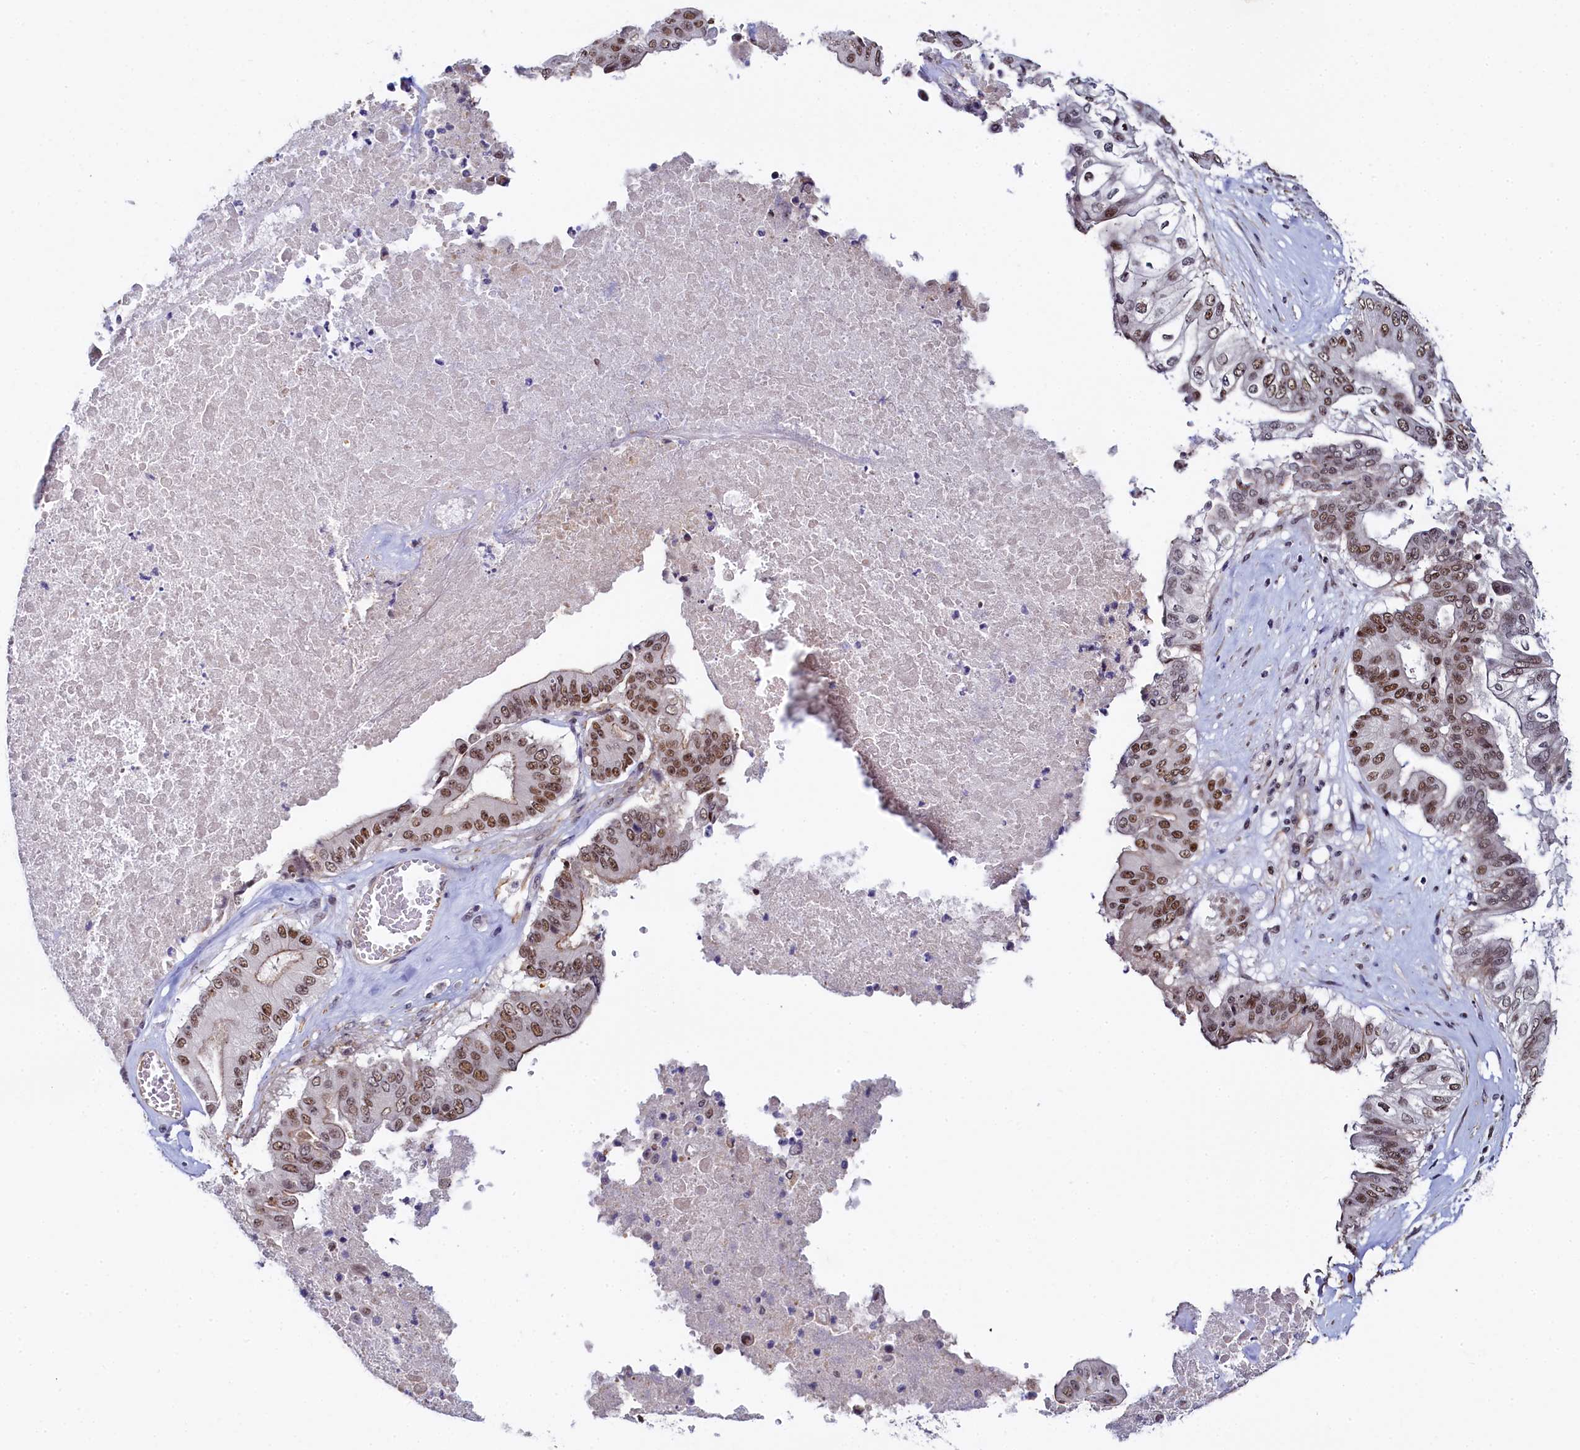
{"staining": {"intensity": "moderate", "quantity": ">75%", "location": "nuclear"}, "tissue": "pancreatic cancer", "cell_type": "Tumor cells", "image_type": "cancer", "snomed": [{"axis": "morphology", "description": "Adenocarcinoma, NOS"}, {"axis": "topography", "description": "Pancreas"}], "caption": "About >75% of tumor cells in human pancreatic adenocarcinoma exhibit moderate nuclear protein staining as visualized by brown immunohistochemical staining.", "gene": "INTS14", "patient": {"sex": "female", "age": 77}}